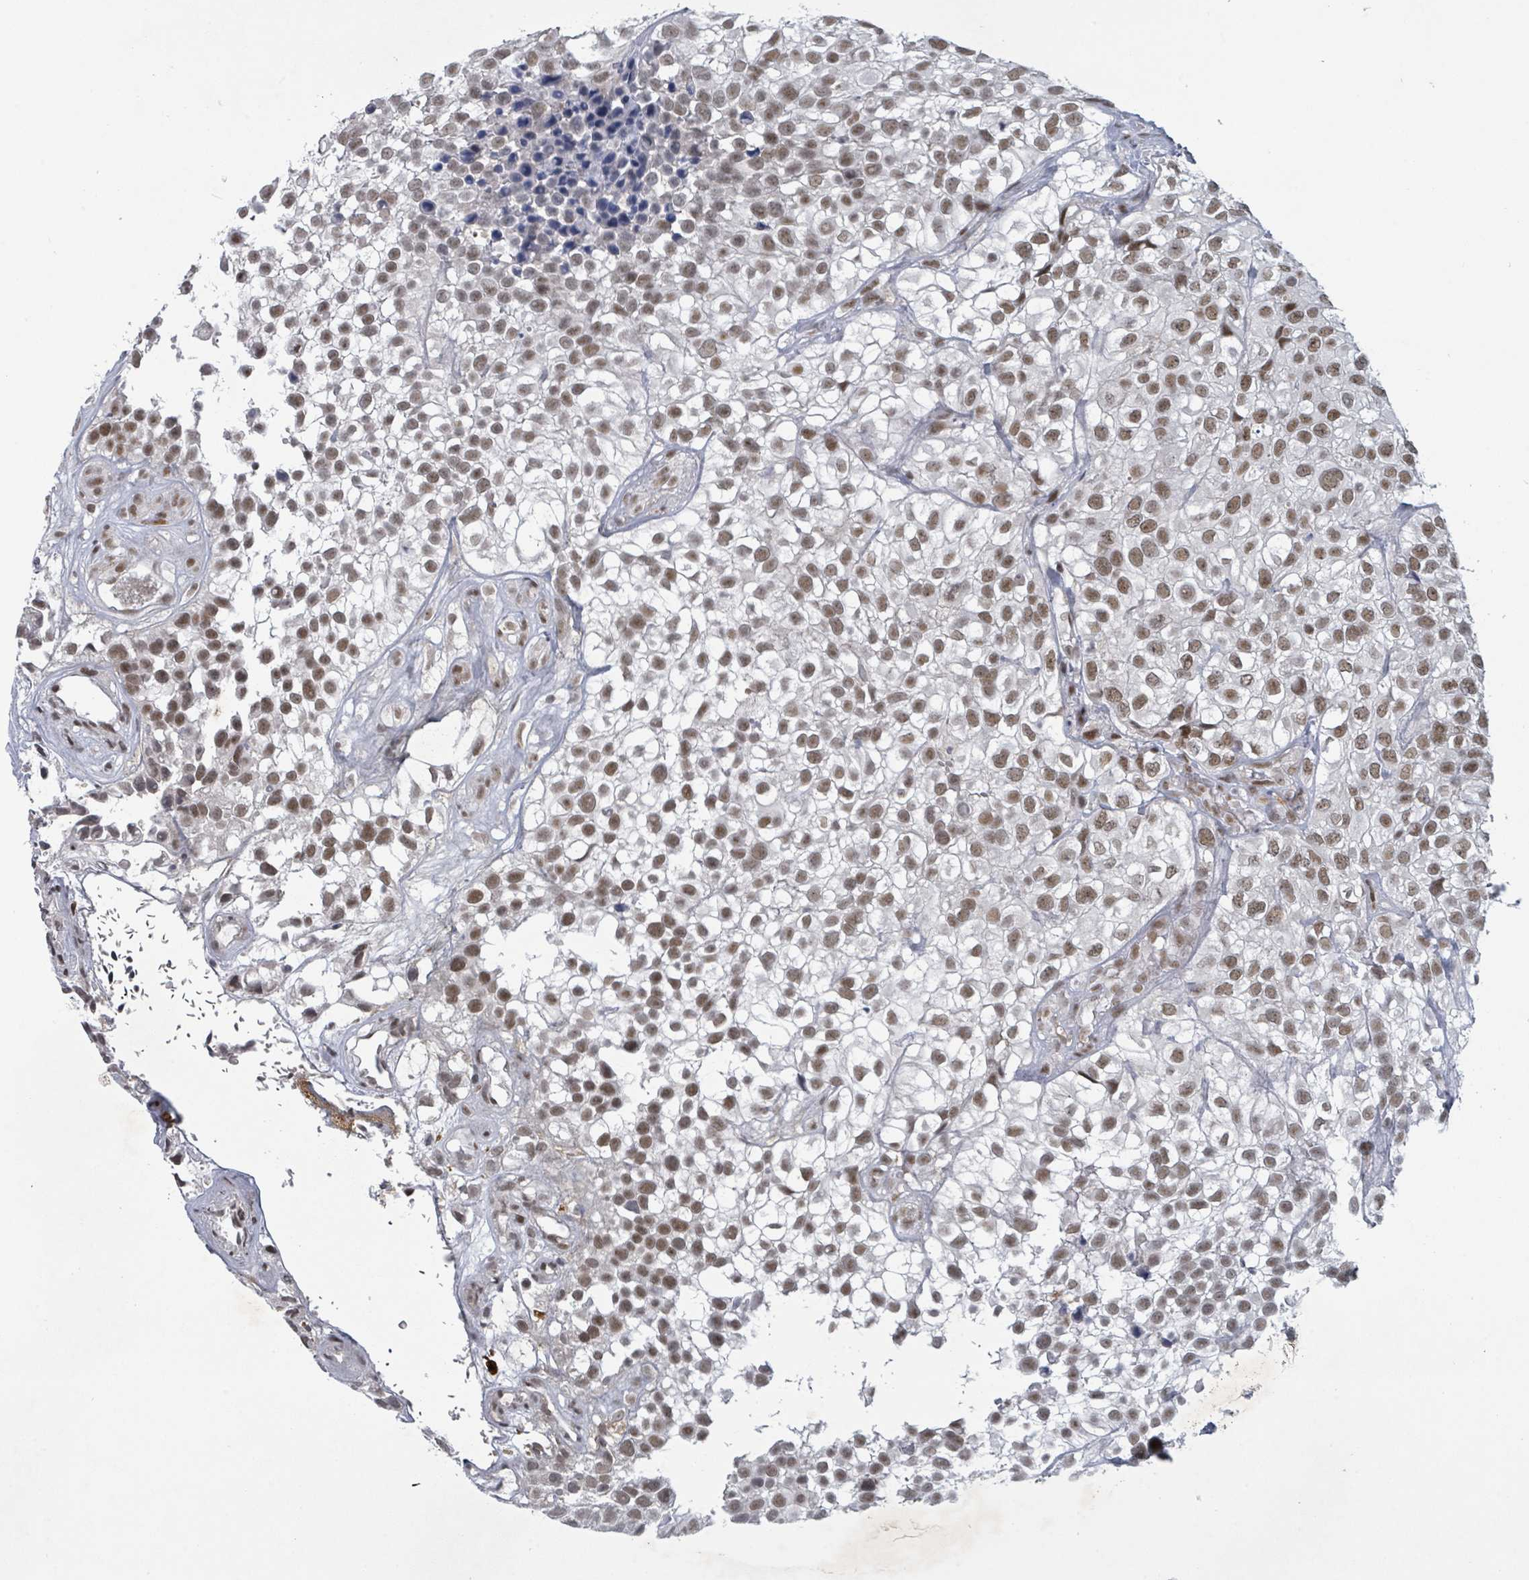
{"staining": {"intensity": "moderate", "quantity": ">75%", "location": "nuclear"}, "tissue": "urothelial cancer", "cell_type": "Tumor cells", "image_type": "cancer", "snomed": [{"axis": "morphology", "description": "Urothelial carcinoma, High grade"}, {"axis": "topography", "description": "Urinary bladder"}], "caption": "A high-resolution photomicrograph shows immunohistochemistry staining of urothelial cancer, which exhibits moderate nuclear staining in about >75% of tumor cells.", "gene": "BANP", "patient": {"sex": "male", "age": 56}}